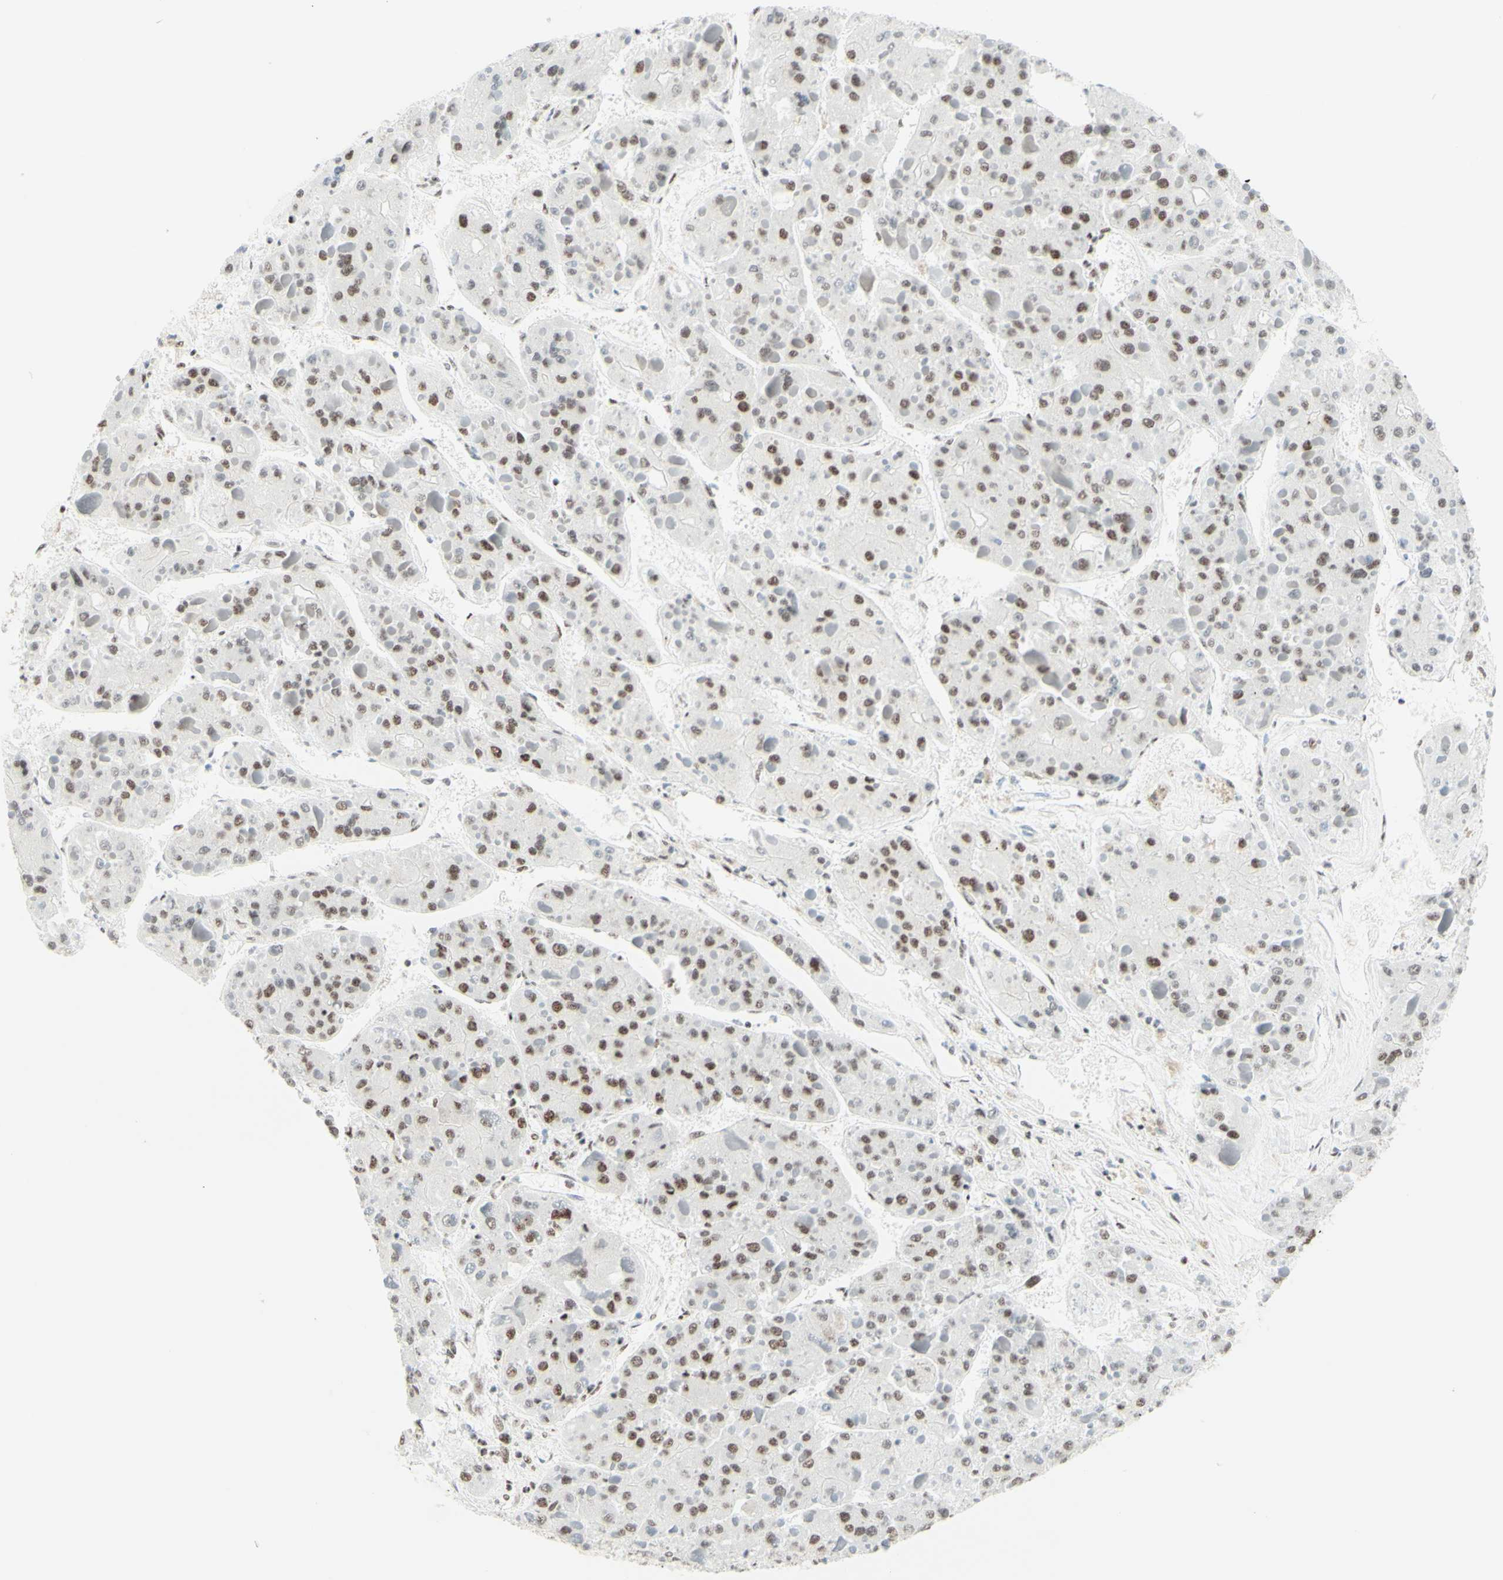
{"staining": {"intensity": "moderate", "quantity": "25%-75%", "location": "nuclear"}, "tissue": "liver cancer", "cell_type": "Tumor cells", "image_type": "cancer", "snomed": [{"axis": "morphology", "description": "Carcinoma, Hepatocellular, NOS"}, {"axis": "topography", "description": "Liver"}], "caption": "The histopathology image reveals staining of liver cancer (hepatocellular carcinoma), revealing moderate nuclear protein staining (brown color) within tumor cells. (IHC, brightfield microscopy, high magnification).", "gene": "WTAP", "patient": {"sex": "female", "age": 73}}